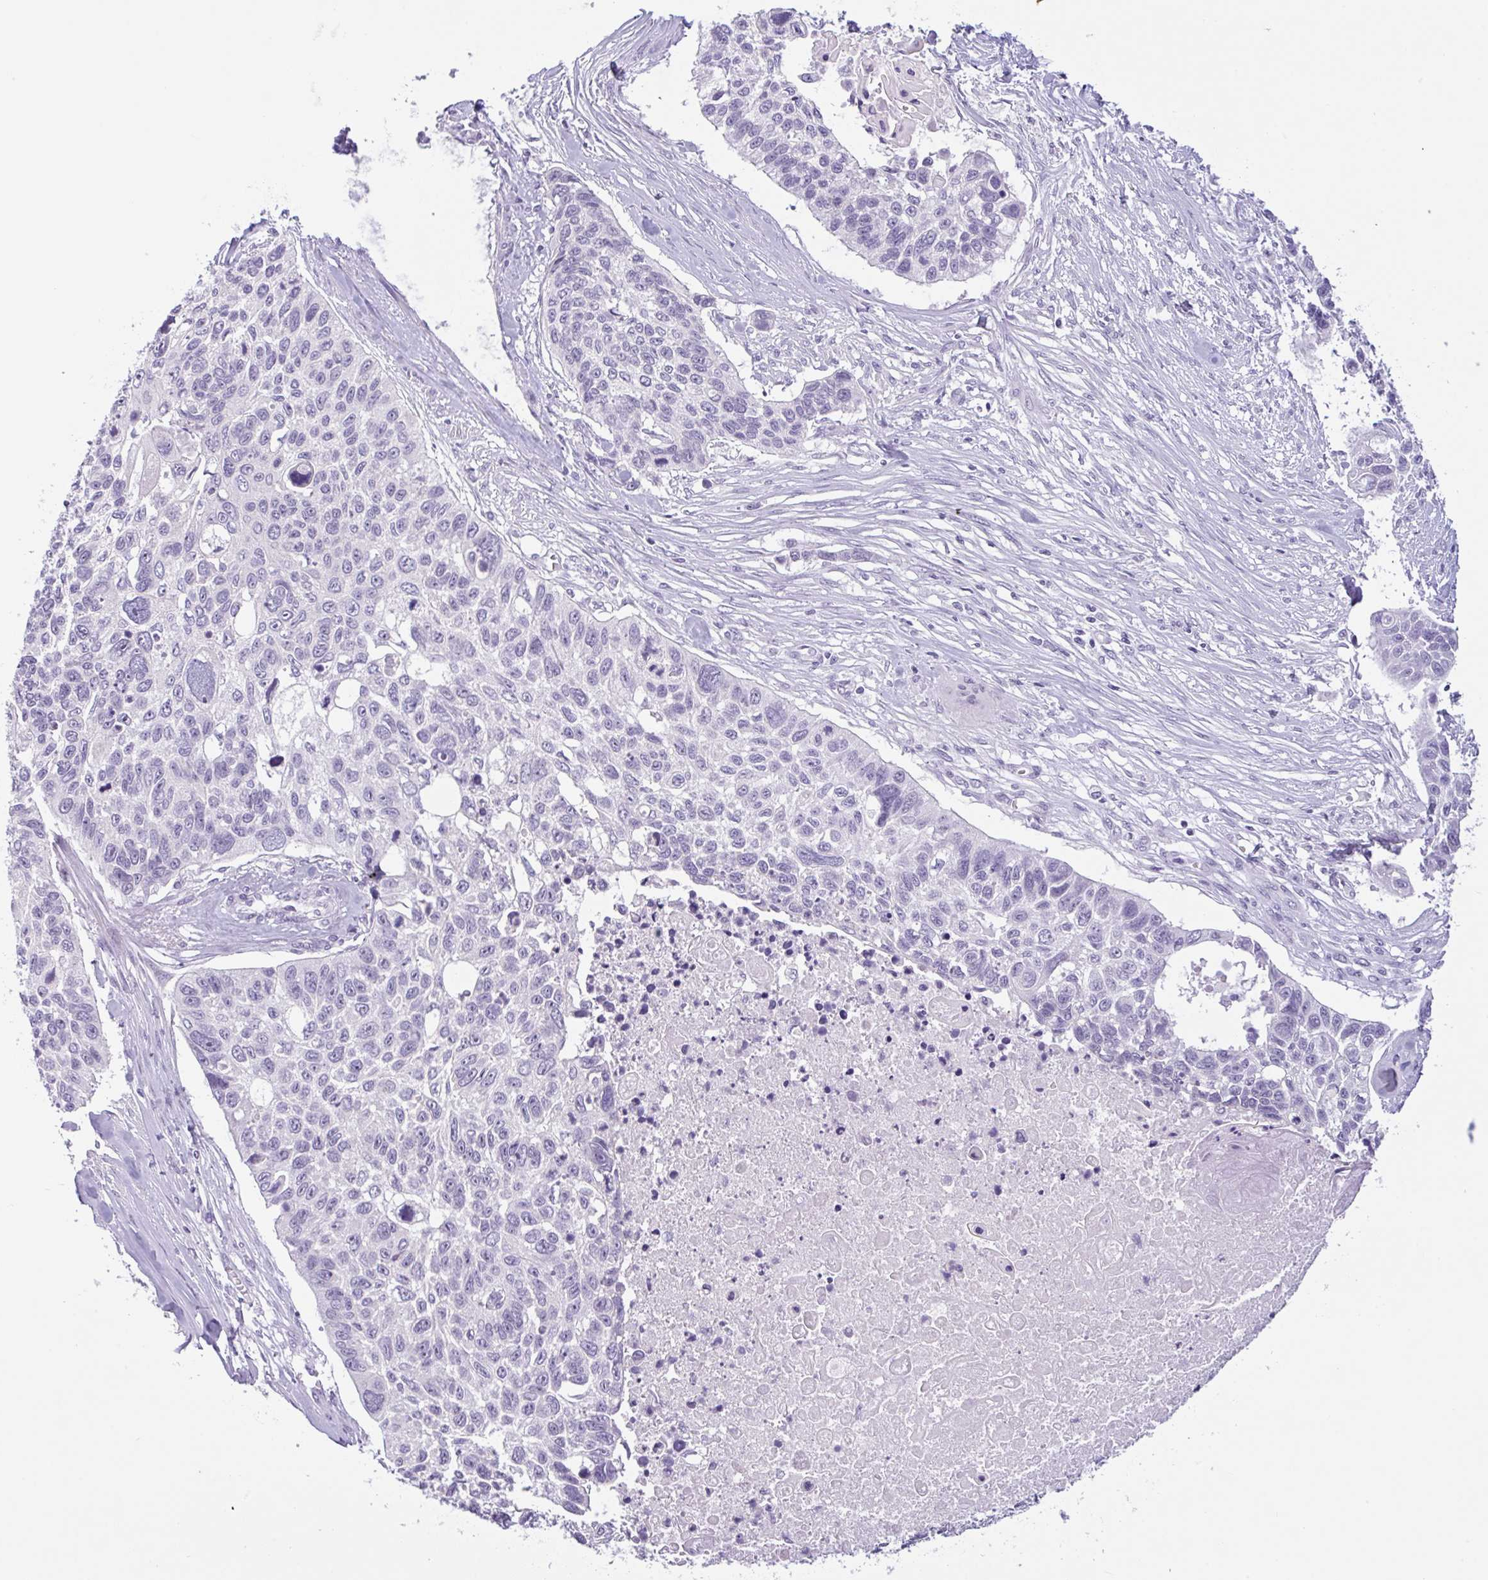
{"staining": {"intensity": "negative", "quantity": "none", "location": "none"}, "tissue": "lung cancer", "cell_type": "Tumor cells", "image_type": "cancer", "snomed": [{"axis": "morphology", "description": "Squamous cell carcinoma, NOS"}, {"axis": "topography", "description": "Lung"}], "caption": "Tumor cells show no significant protein staining in squamous cell carcinoma (lung). (Stains: DAB immunohistochemistry with hematoxylin counter stain, Microscopy: brightfield microscopy at high magnification).", "gene": "CTSE", "patient": {"sex": "male", "age": 62}}